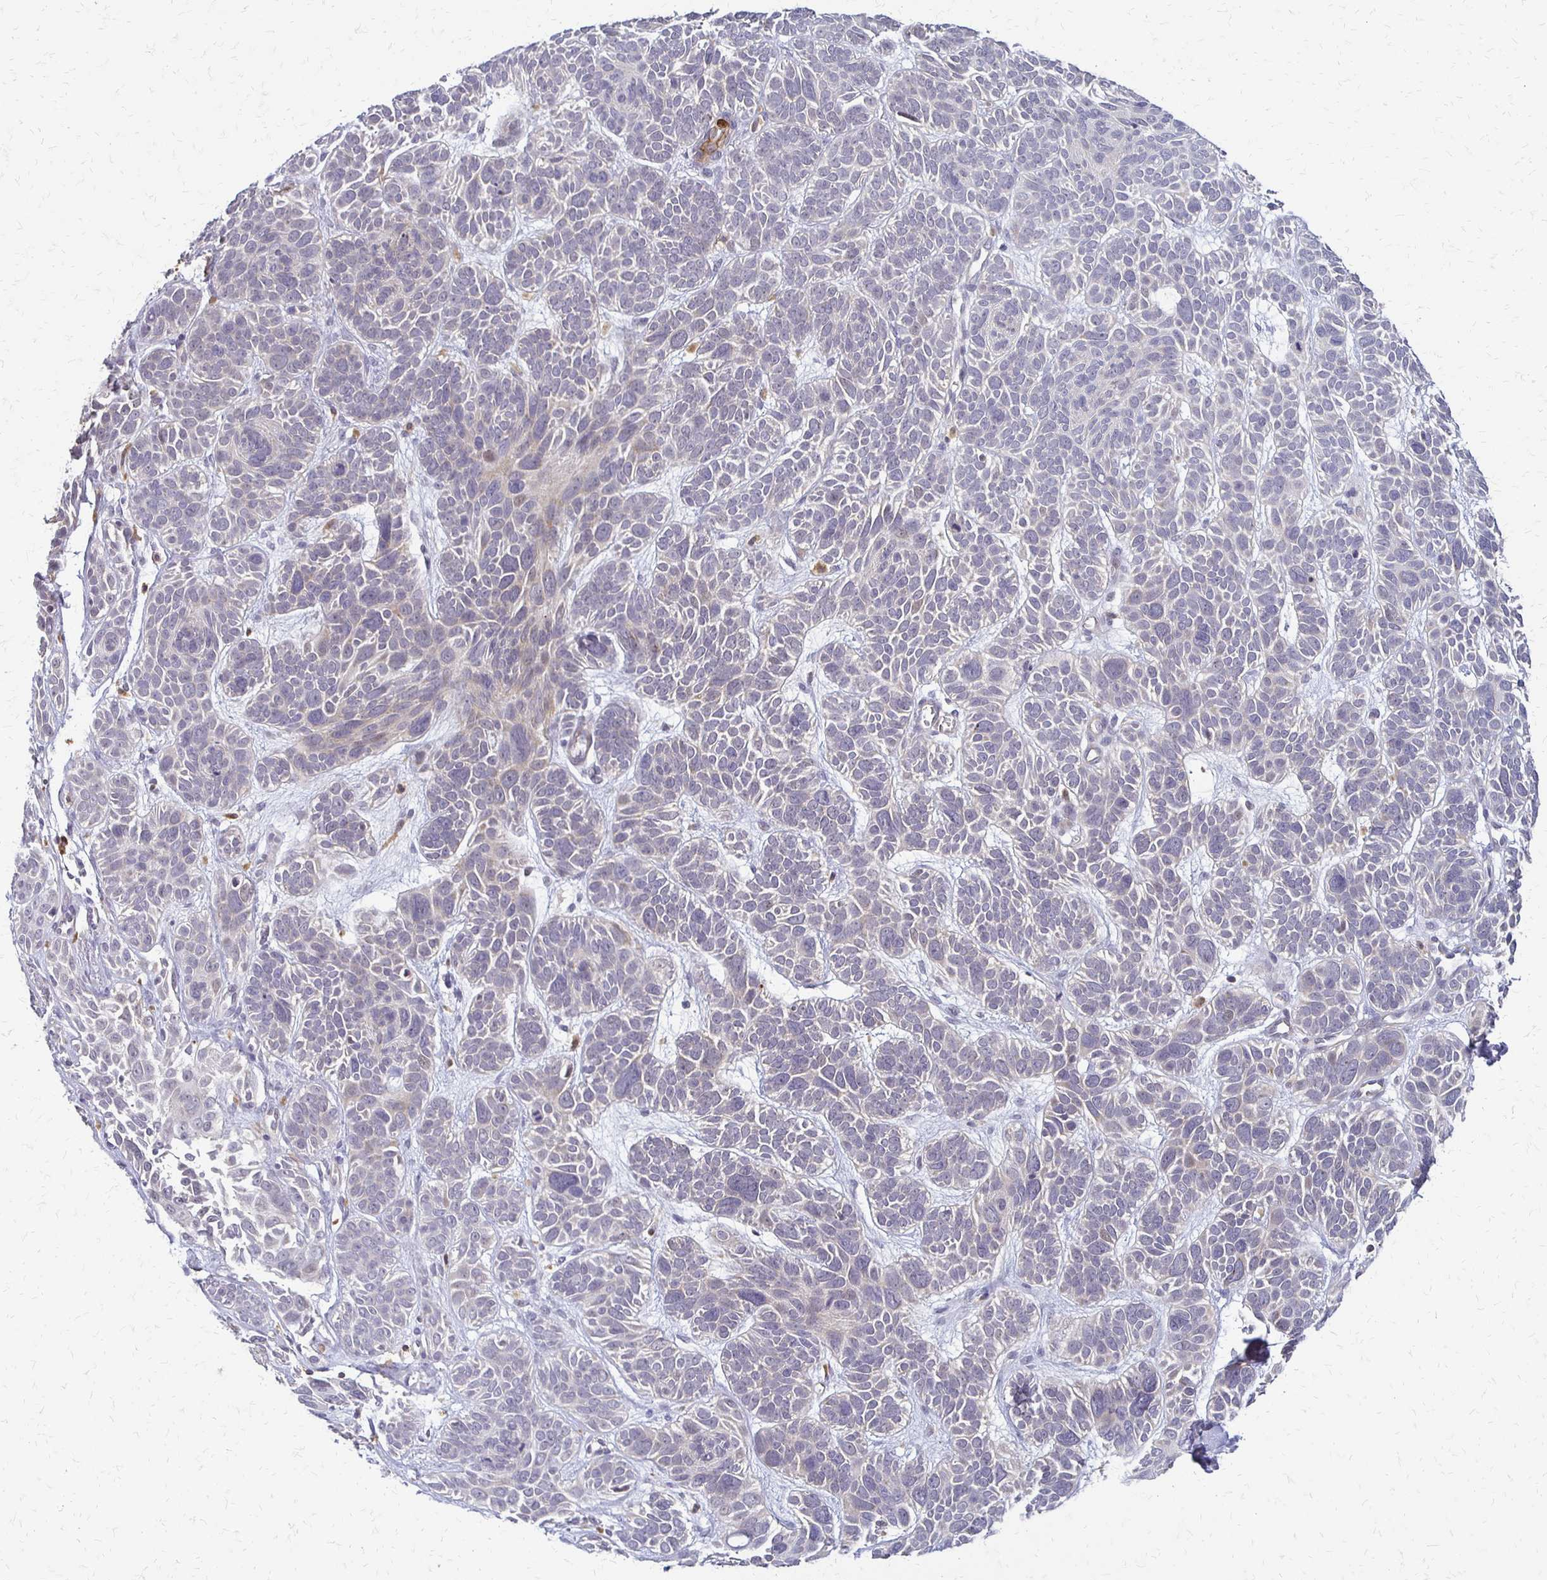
{"staining": {"intensity": "negative", "quantity": "none", "location": "none"}, "tissue": "skin cancer", "cell_type": "Tumor cells", "image_type": "cancer", "snomed": [{"axis": "morphology", "description": "Basal cell carcinoma"}, {"axis": "morphology", "description": "BCC, low aggressive"}, {"axis": "topography", "description": "Skin"}, {"axis": "topography", "description": "Skin of face"}], "caption": "Tumor cells show no significant expression in skin cancer. (IHC, brightfield microscopy, high magnification).", "gene": "SLC9A9", "patient": {"sex": "male", "age": 73}}